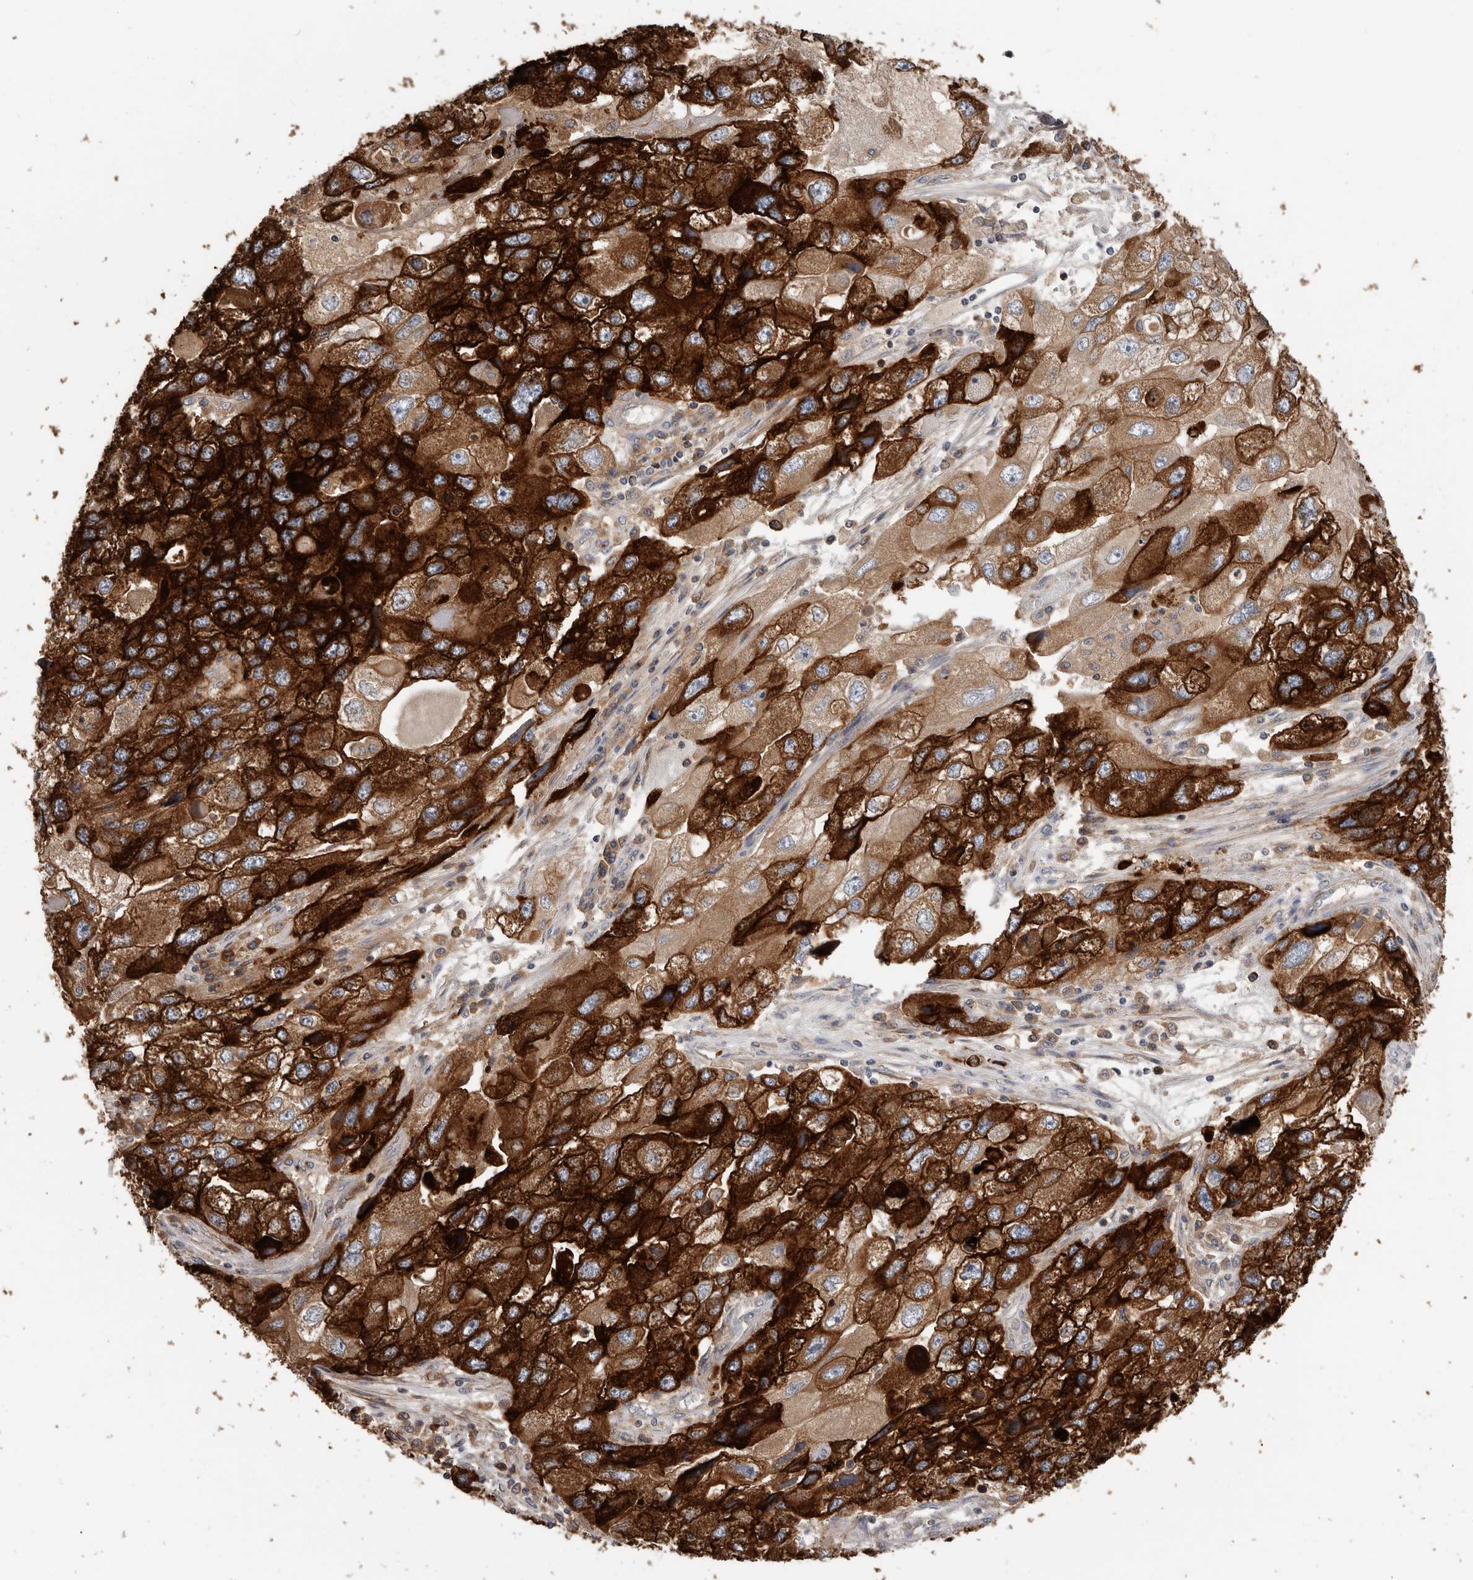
{"staining": {"intensity": "strong", "quantity": ">75%", "location": "cytoplasmic/membranous"}, "tissue": "endometrial cancer", "cell_type": "Tumor cells", "image_type": "cancer", "snomed": [{"axis": "morphology", "description": "Adenocarcinoma, NOS"}, {"axis": "topography", "description": "Endometrium"}], "caption": "A brown stain highlights strong cytoplasmic/membranous positivity of a protein in endometrial cancer (adenocarcinoma) tumor cells. (Stains: DAB in brown, nuclei in blue, Microscopy: brightfield microscopy at high magnification).", "gene": "TFRC", "patient": {"sex": "female", "age": 49}}